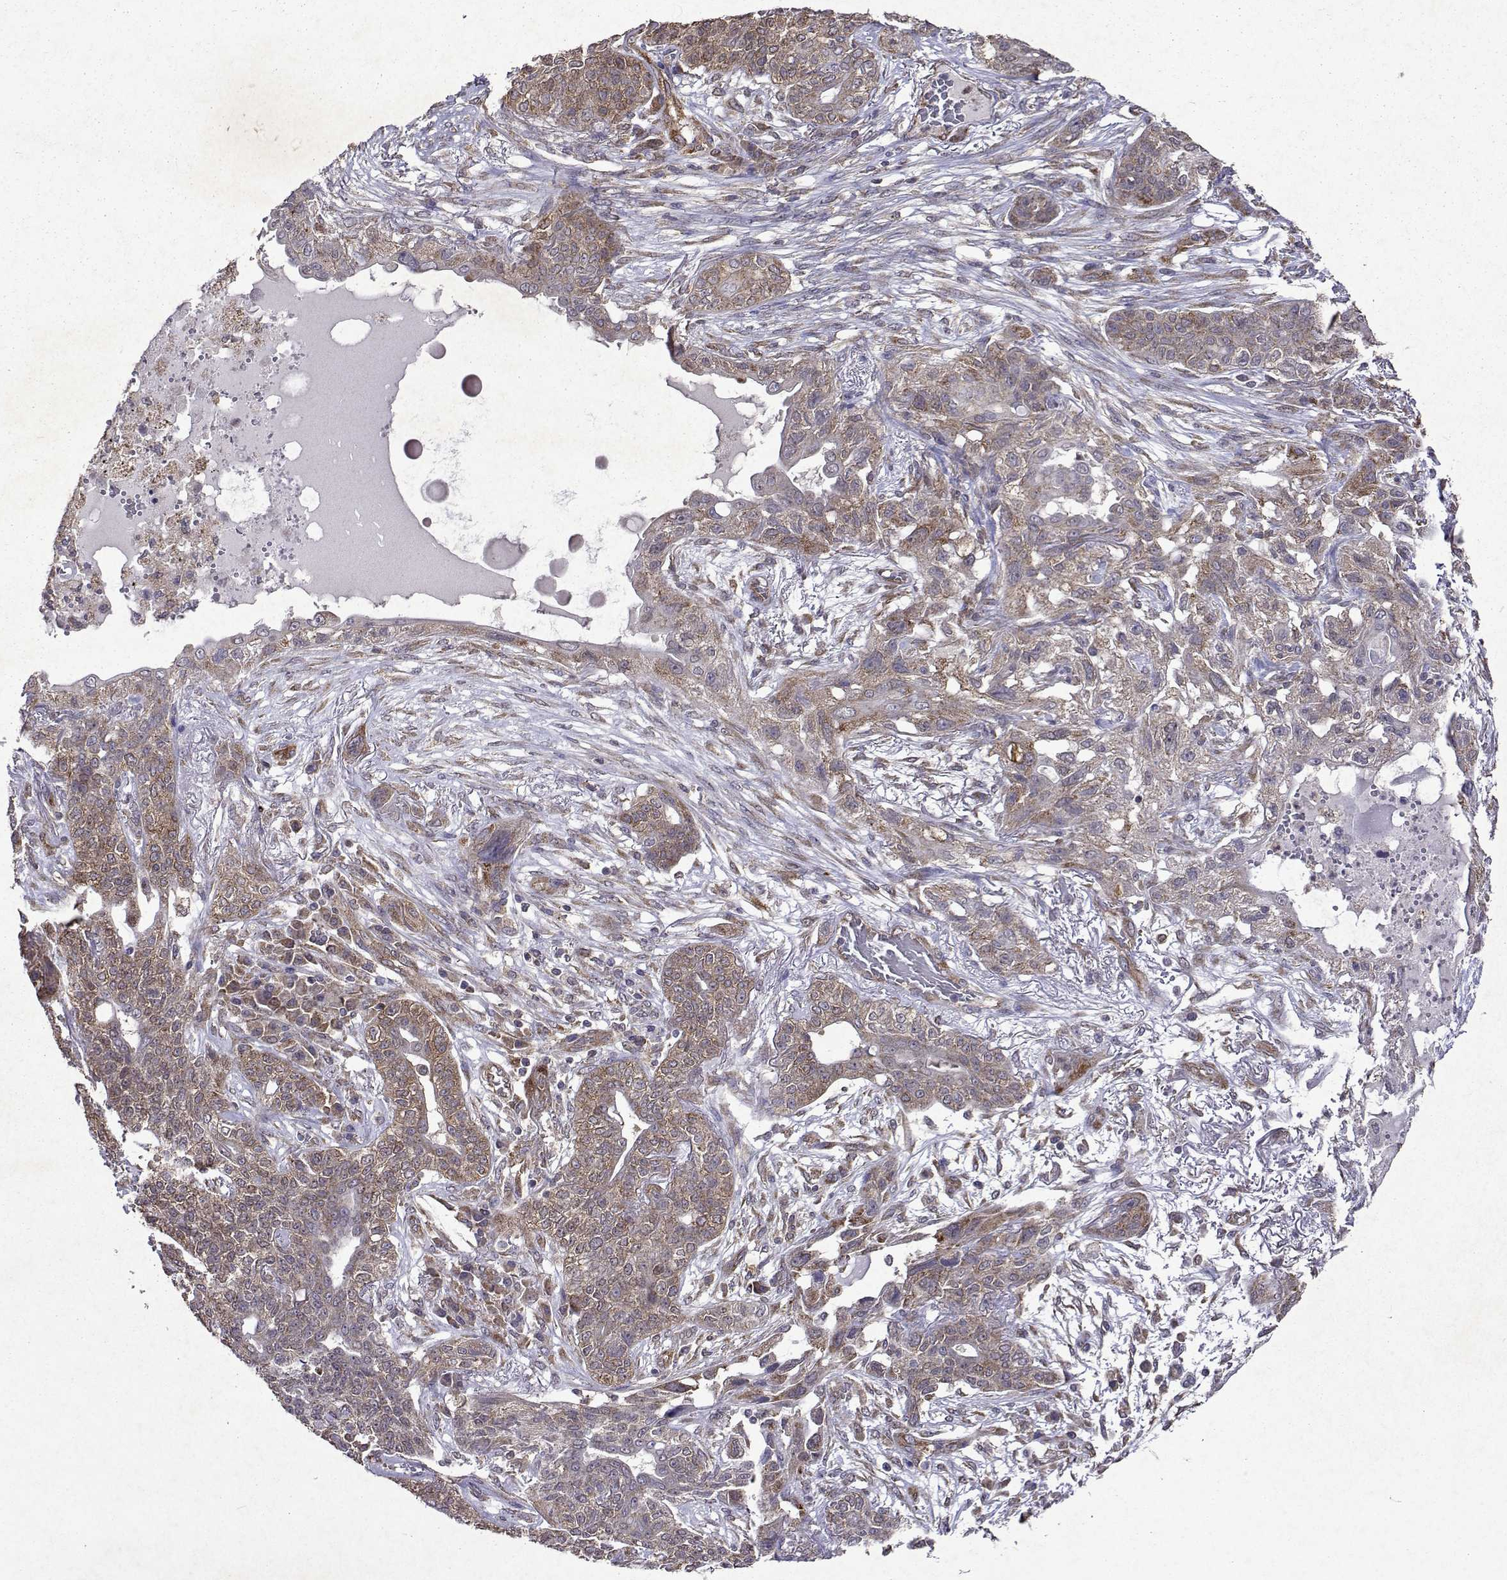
{"staining": {"intensity": "weak", "quantity": ">75%", "location": "cytoplasmic/membranous"}, "tissue": "lung cancer", "cell_type": "Tumor cells", "image_type": "cancer", "snomed": [{"axis": "morphology", "description": "Squamous cell carcinoma, NOS"}, {"axis": "topography", "description": "Lung"}], "caption": "A histopathology image of human lung squamous cell carcinoma stained for a protein exhibits weak cytoplasmic/membranous brown staining in tumor cells.", "gene": "TARBP2", "patient": {"sex": "female", "age": 70}}